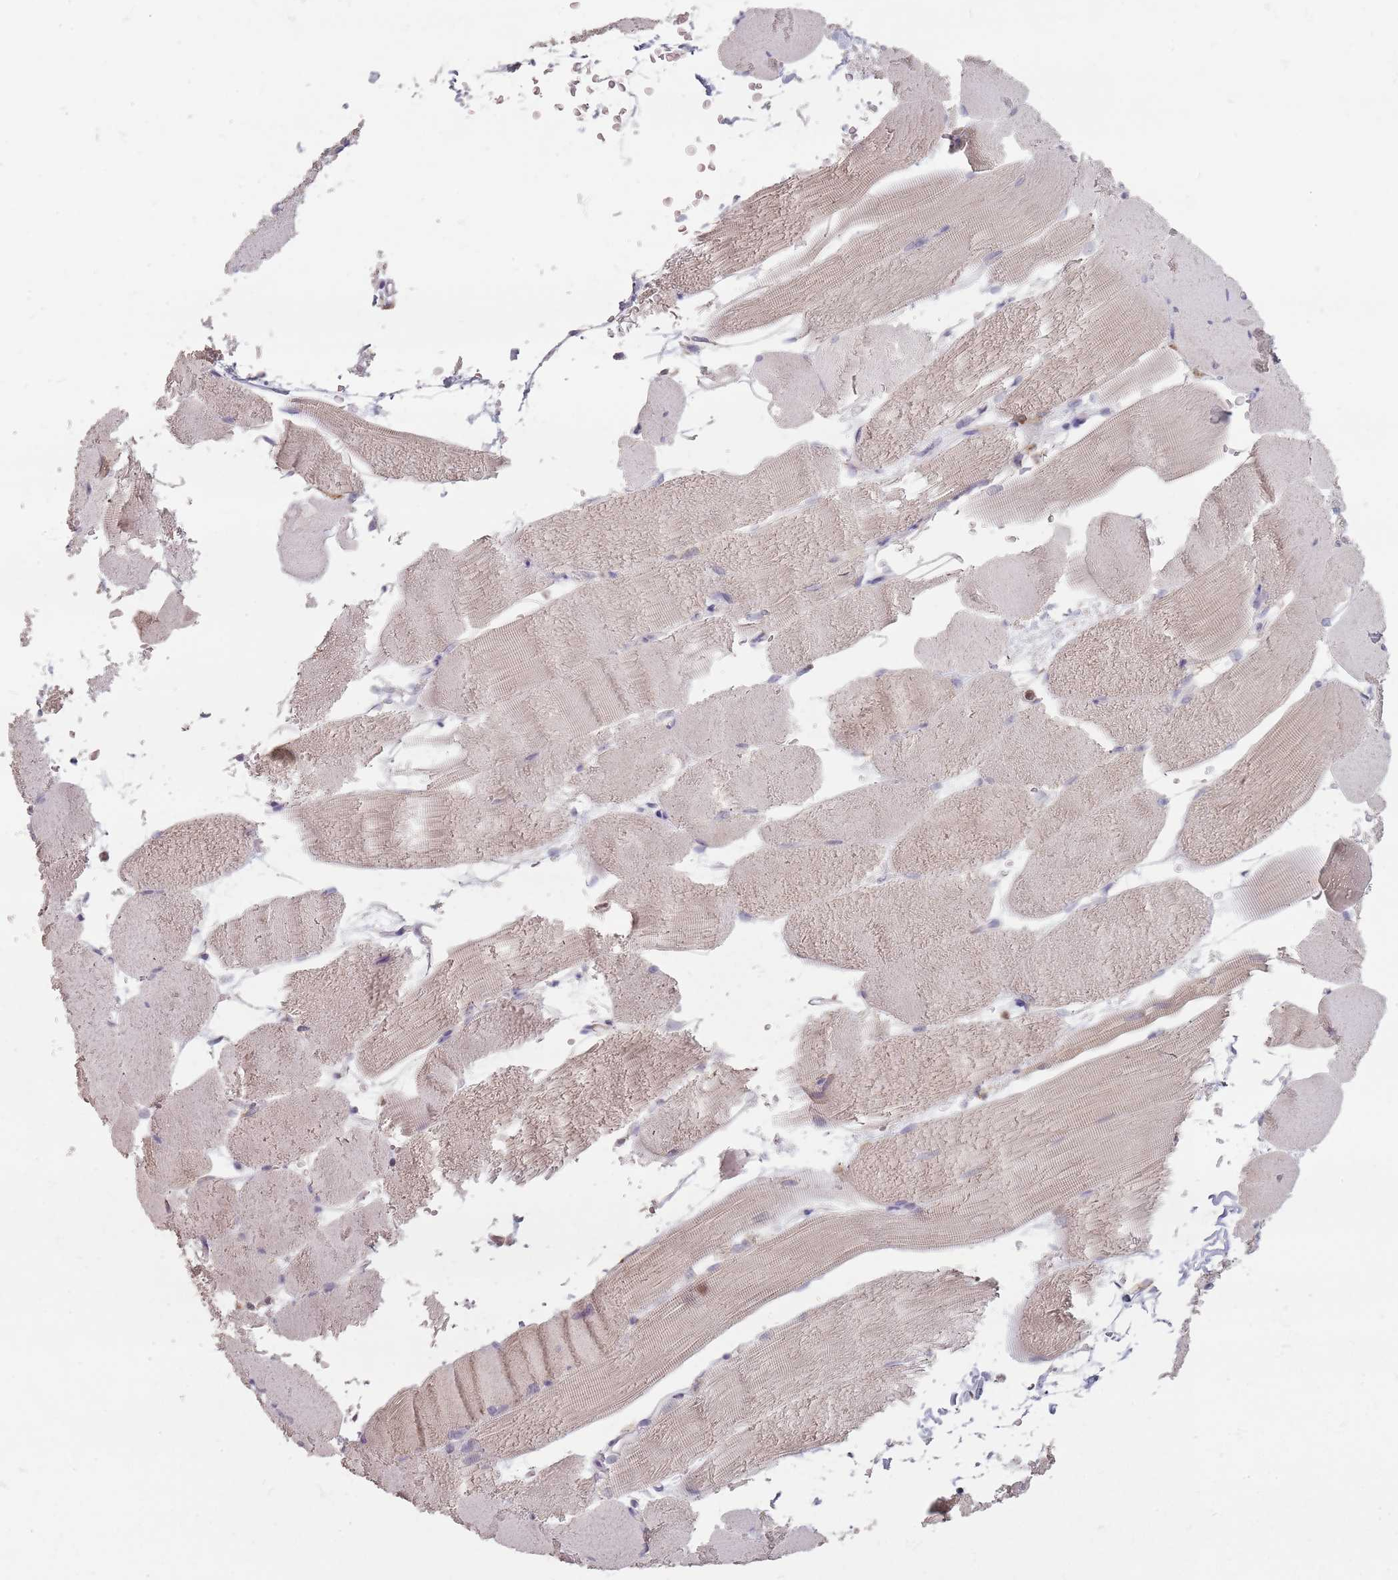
{"staining": {"intensity": "weak", "quantity": "<25%", "location": "cytoplasmic/membranous"}, "tissue": "skeletal muscle", "cell_type": "Myocytes", "image_type": "normal", "snomed": [{"axis": "morphology", "description": "Normal tissue, NOS"}, {"axis": "topography", "description": "Skeletal muscle"}, {"axis": "topography", "description": "Parathyroid gland"}], "caption": "This histopathology image is of normal skeletal muscle stained with immunohistochemistry (IHC) to label a protein in brown with the nuclei are counter-stained blue. There is no staining in myocytes.", "gene": "RPS9", "patient": {"sex": "female", "age": 37}}